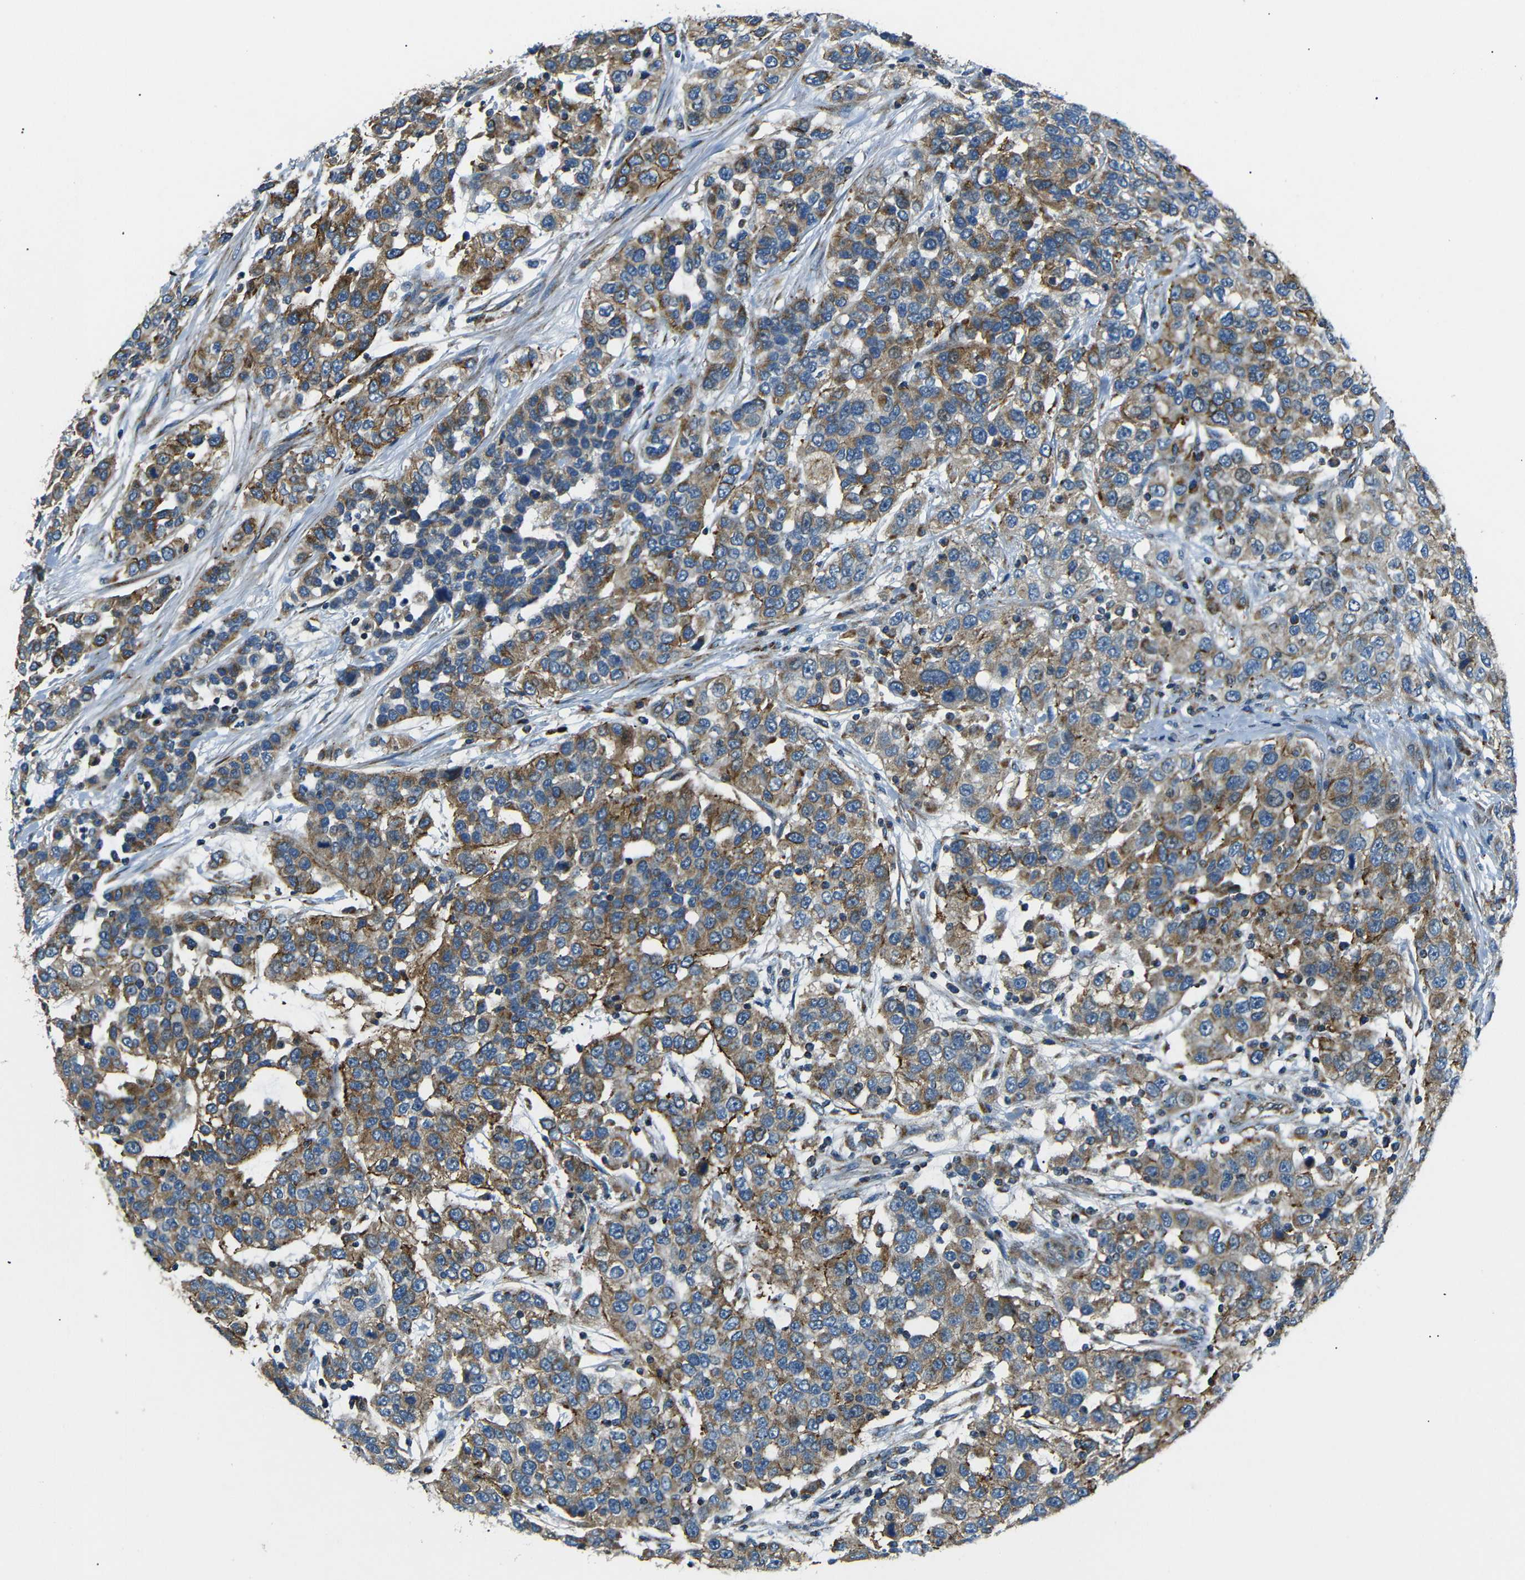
{"staining": {"intensity": "moderate", "quantity": ">75%", "location": "cytoplasmic/membranous"}, "tissue": "urothelial cancer", "cell_type": "Tumor cells", "image_type": "cancer", "snomed": [{"axis": "morphology", "description": "Urothelial carcinoma, High grade"}, {"axis": "topography", "description": "Urinary bladder"}], "caption": "A brown stain labels moderate cytoplasmic/membranous expression of a protein in human high-grade urothelial carcinoma tumor cells.", "gene": "NETO2", "patient": {"sex": "female", "age": 80}}